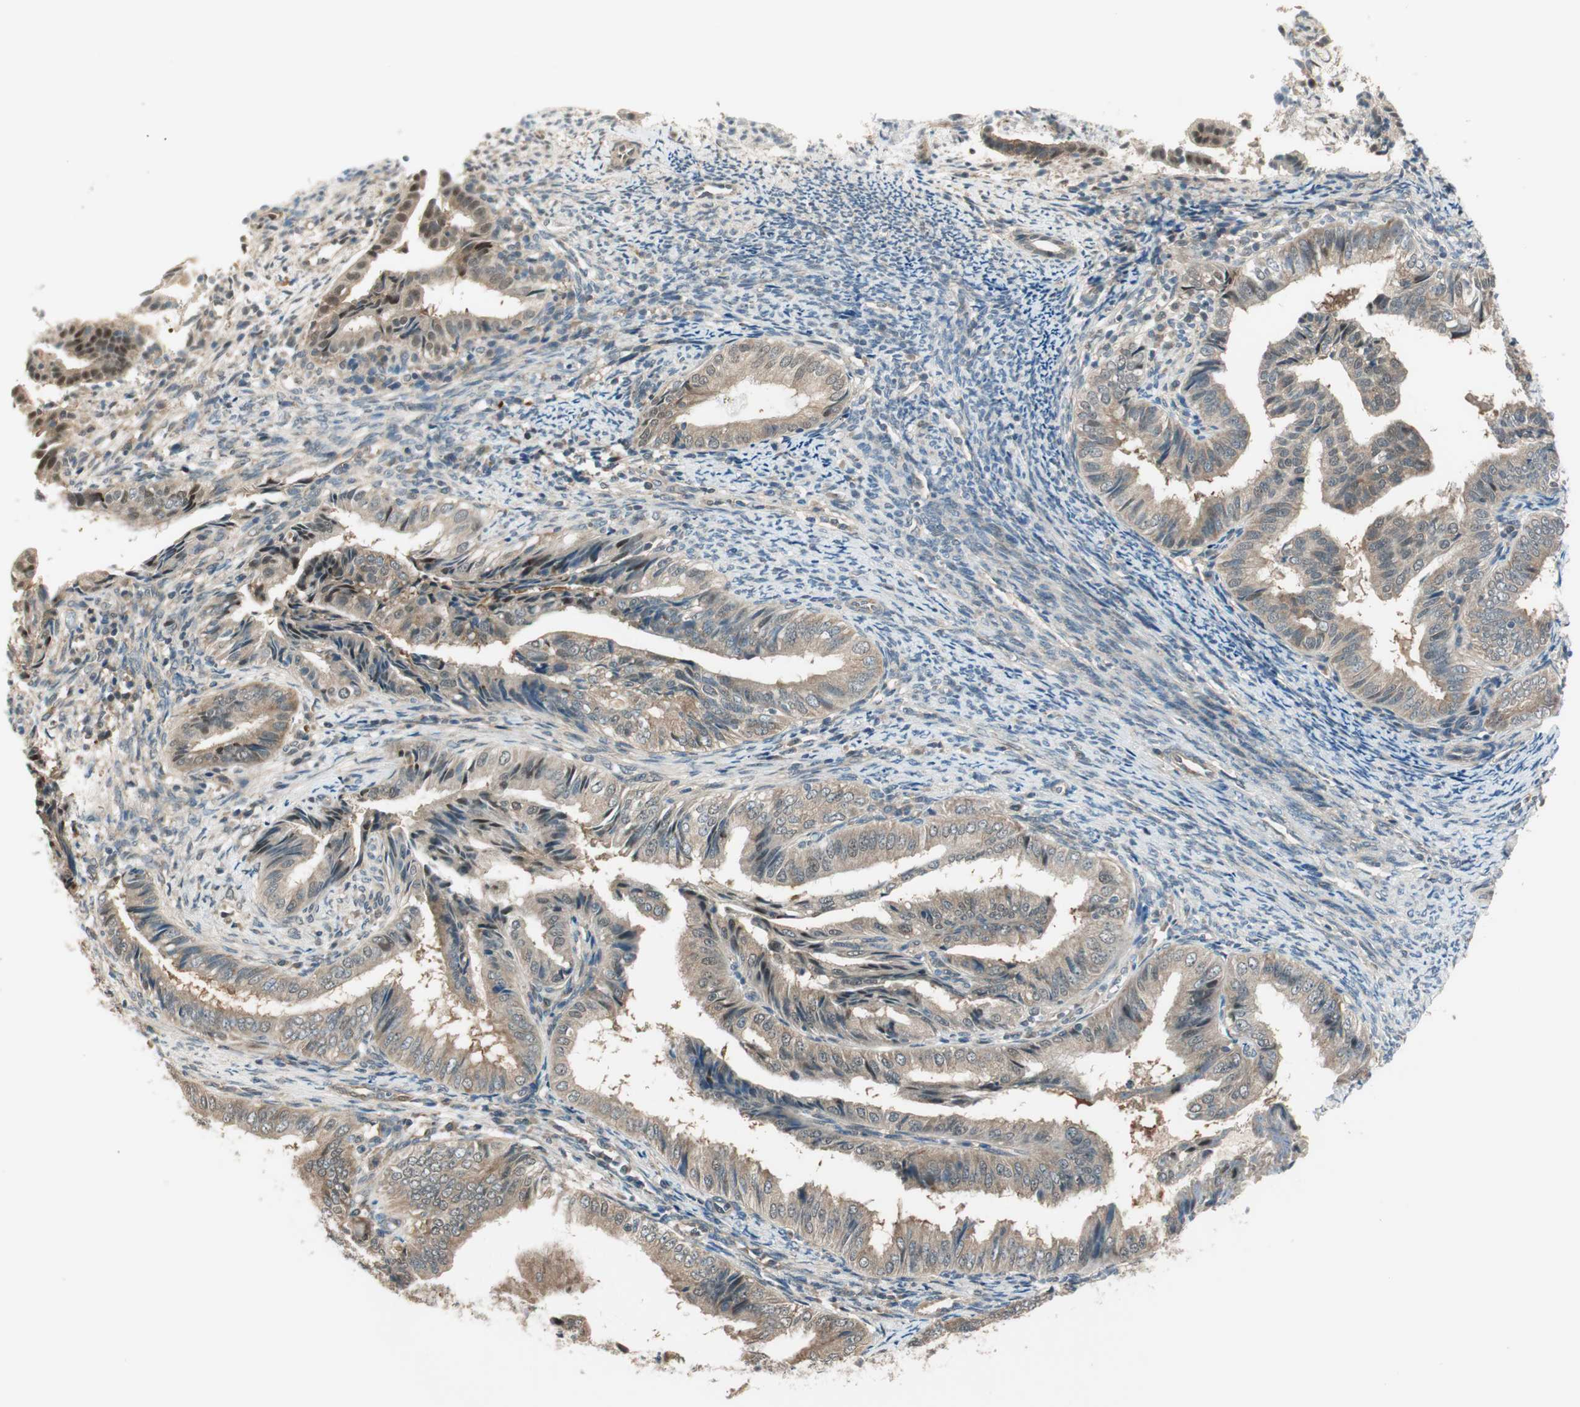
{"staining": {"intensity": "moderate", "quantity": ">75%", "location": "cytoplasmic/membranous,nuclear"}, "tissue": "endometrial cancer", "cell_type": "Tumor cells", "image_type": "cancer", "snomed": [{"axis": "morphology", "description": "Adenocarcinoma, NOS"}, {"axis": "topography", "description": "Endometrium"}], "caption": "Immunohistochemistry (IHC) micrograph of neoplastic tissue: adenocarcinoma (endometrial) stained using immunohistochemistry (IHC) shows medium levels of moderate protein expression localized specifically in the cytoplasmic/membranous and nuclear of tumor cells, appearing as a cytoplasmic/membranous and nuclear brown color.", "gene": "PSMD8", "patient": {"sex": "female", "age": 58}}